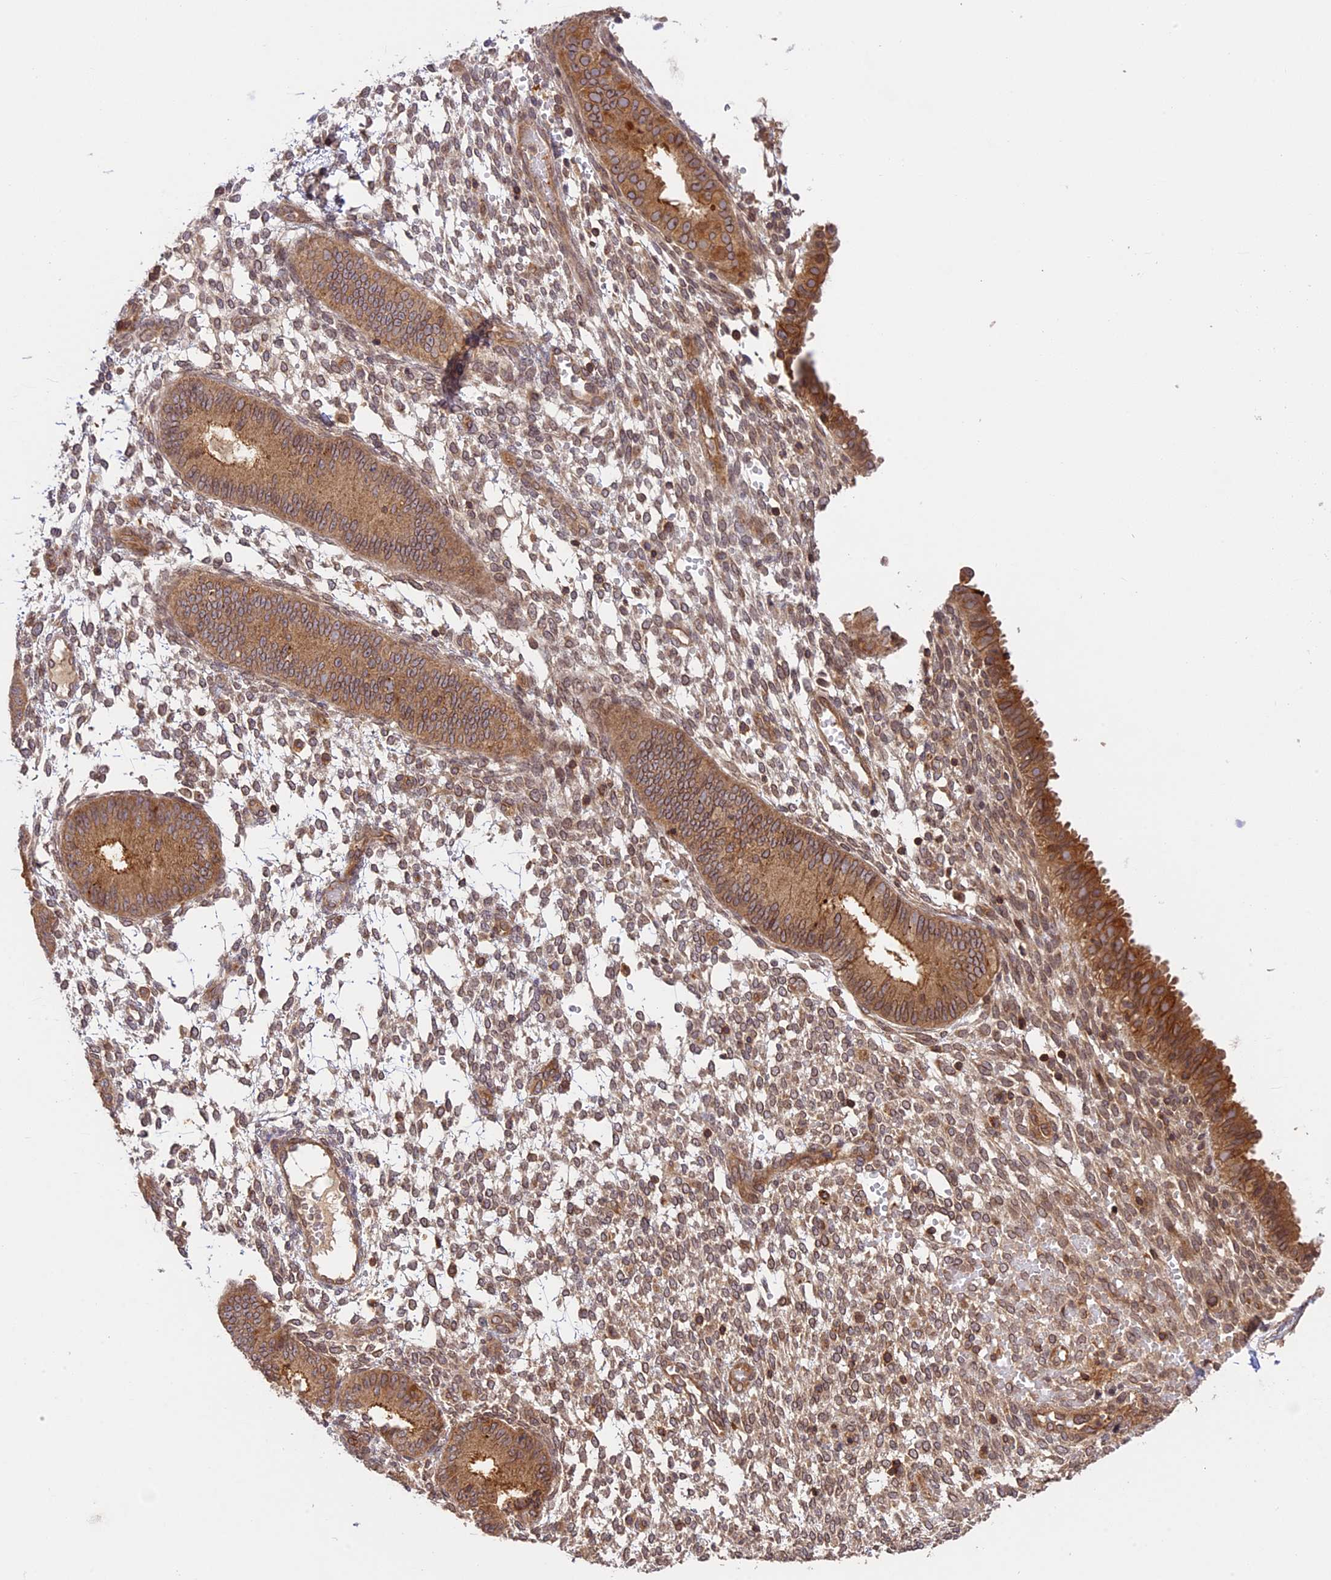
{"staining": {"intensity": "weak", "quantity": ">75%", "location": "cytoplasmic/membranous,nuclear"}, "tissue": "endometrium", "cell_type": "Cells in endometrial stroma", "image_type": "normal", "snomed": [{"axis": "morphology", "description": "Normal tissue, NOS"}, {"axis": "topography", "description": "Endometrium"}], "caption": "Immunohistochemical staining of unremarkable endometrium reveals low levels of weak cytoplasmic/membranous,nuclear expression in approximately >75% of cells in endometrial stroma.", "gene": "DGKH", "patient": {"sex": "female", "age": 49}}